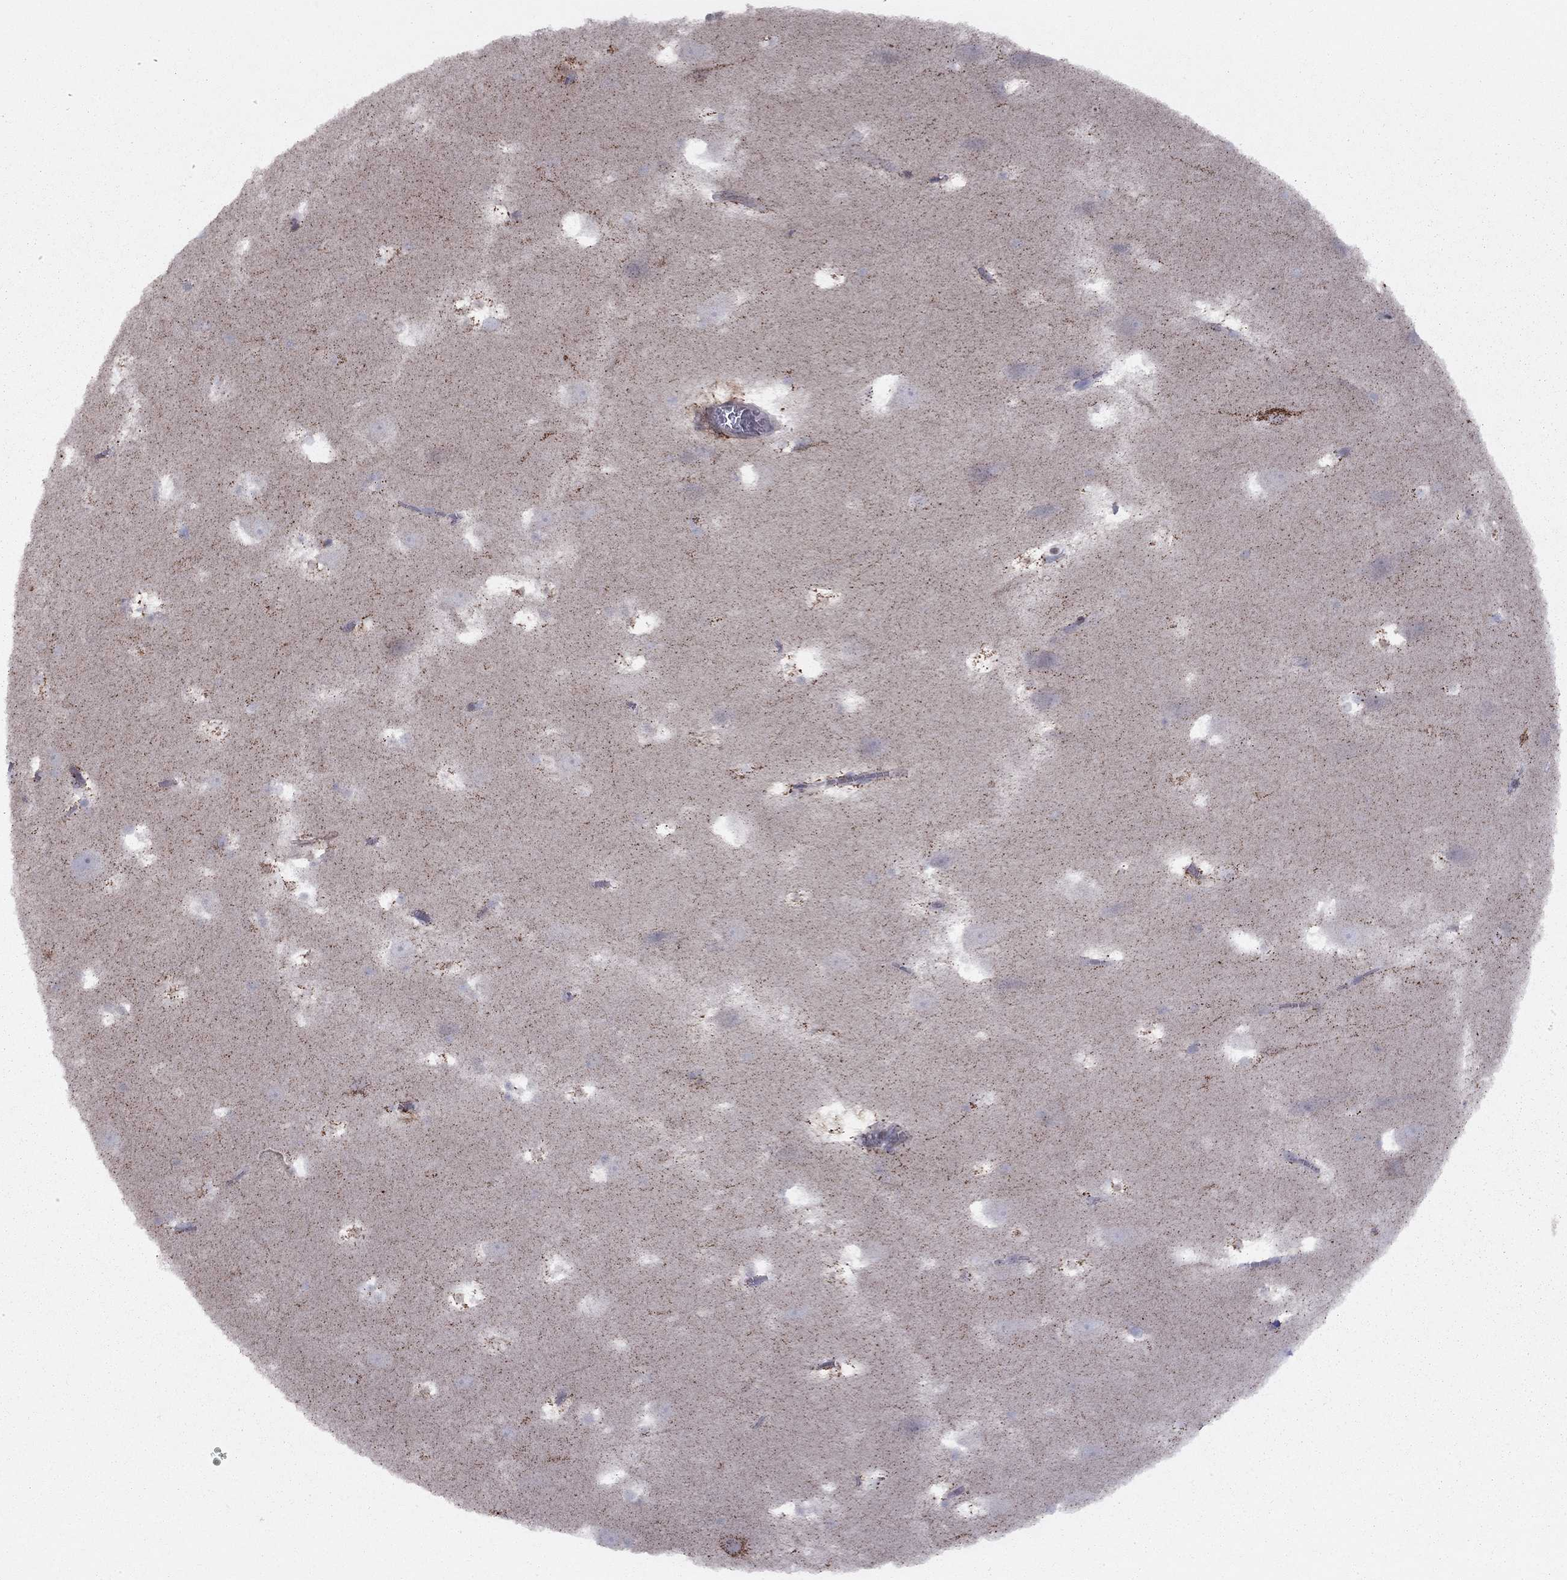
{"staining": {"intensity": "negative", "quantity": "none", "location": "none"}, "tissue": "hippocampus", "cell_type": "Glial cells", "image_type": "normal", "snomed": [{"axis": "morphology", "description": "Normal tissue, NOS"}, {"axis": "topography", "description": "Hippocampus"}], "caption": "This histopathology image is of unremarkable hippocampus stained with immunohistochemistry to label a protein in brown with the nuclei are counter-stained blue. There is no staining in glial cells.", "gene": "DUSP7", "patient": {"sex": "male", "age": 45}}